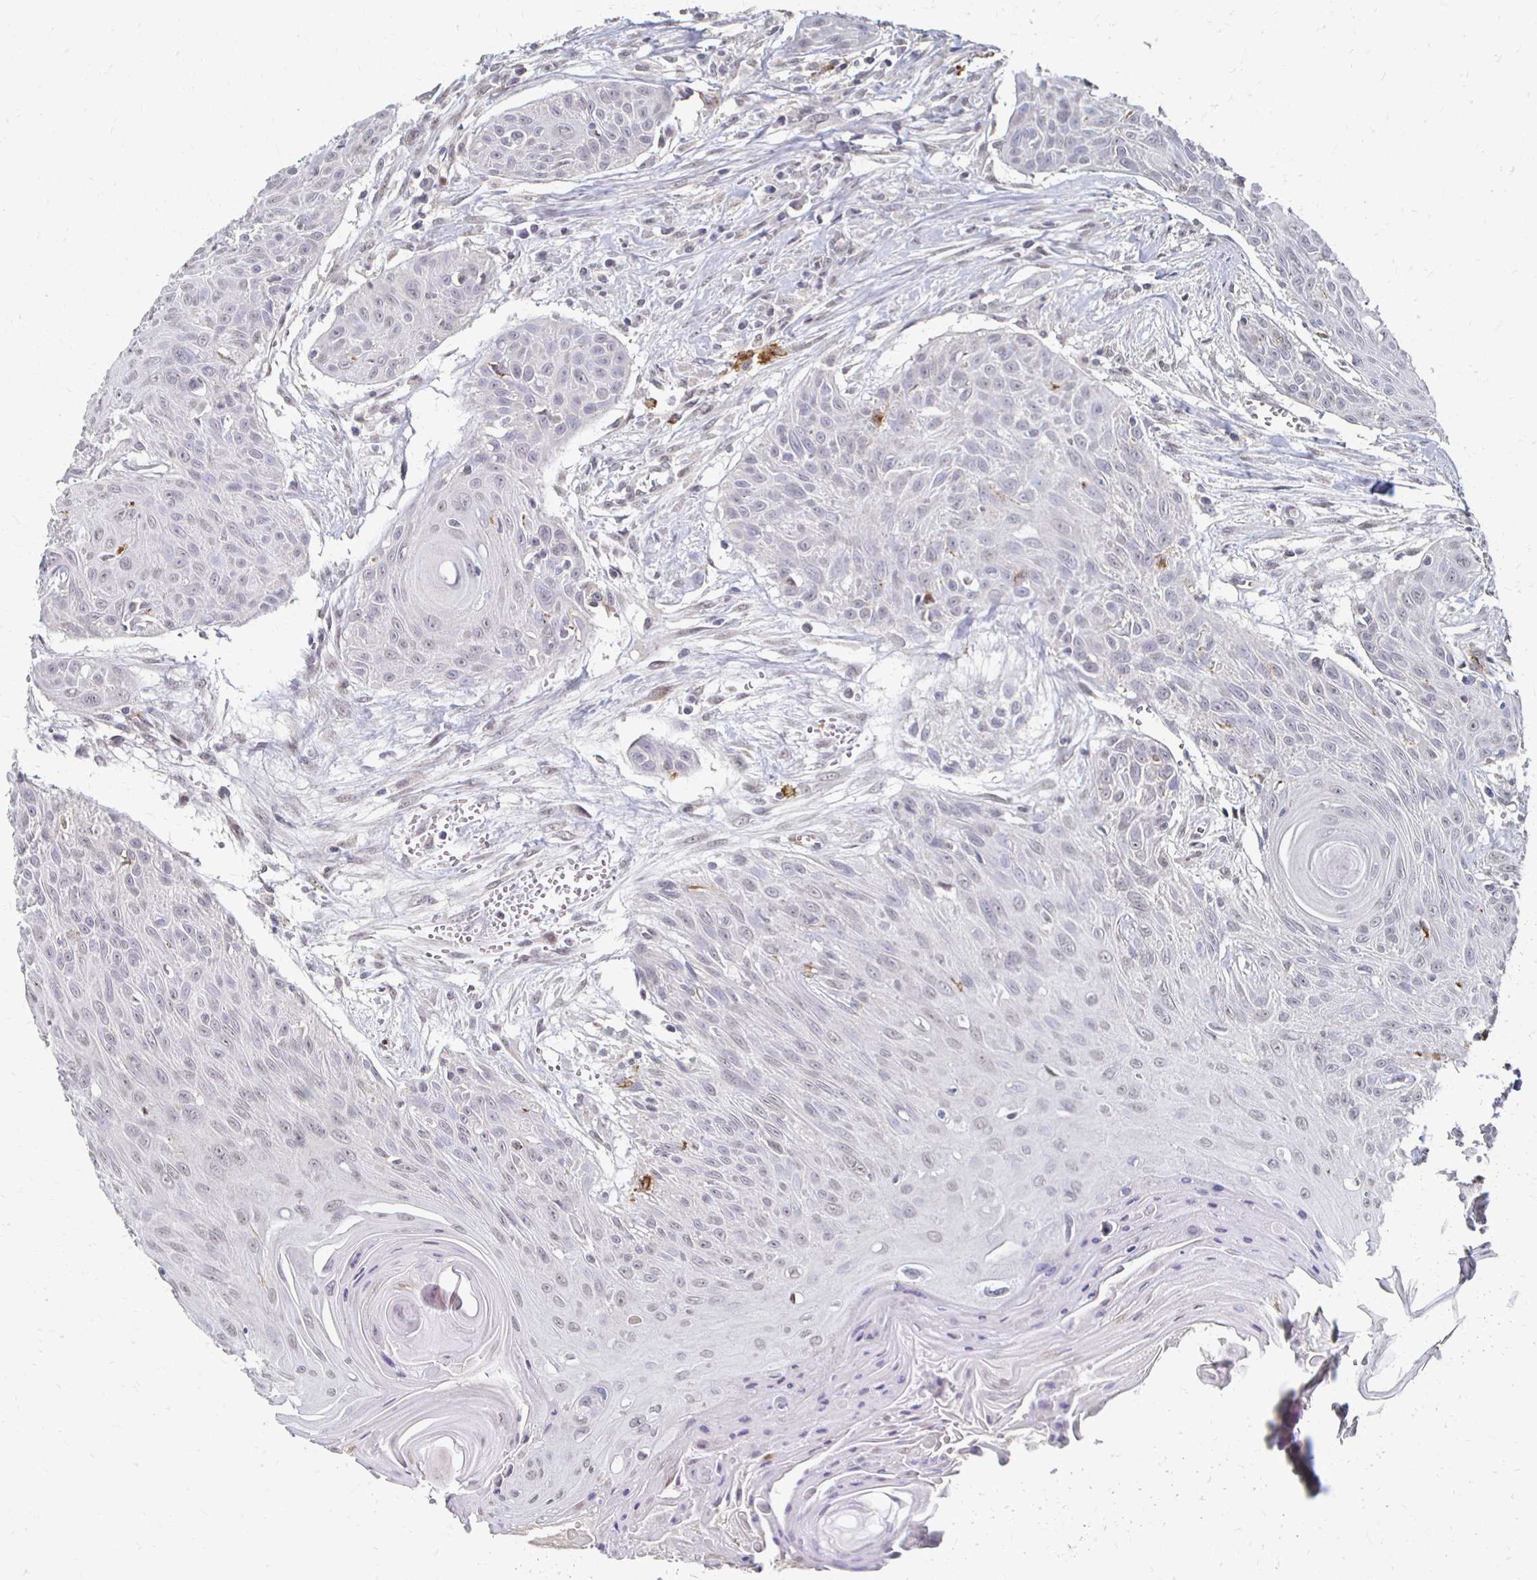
{"staining": {"intensity": "negative", "quantity": "none", "location": "none"}, "tissue": "head and neck cancer", "cell_type": "Tumor cells", "image_type": "cancer", "snomed": [{"axis": "morphology", "description": "Squamous cell carcinoma, NOS"}, {"axis": "topography", "description": "Lymph node"}, {"axis": "topography", "description": "Salivary gland"}, {"axis": "topography", "description": "Head-Neck"}], "caption": "This is a histopathology image of IHC staining of head and neck cancer, which shows no positivity in tumor cells. Nuclei are stained in blue.", "gene": "DAB1", "patient": {"sex": "female", "age": 74}}